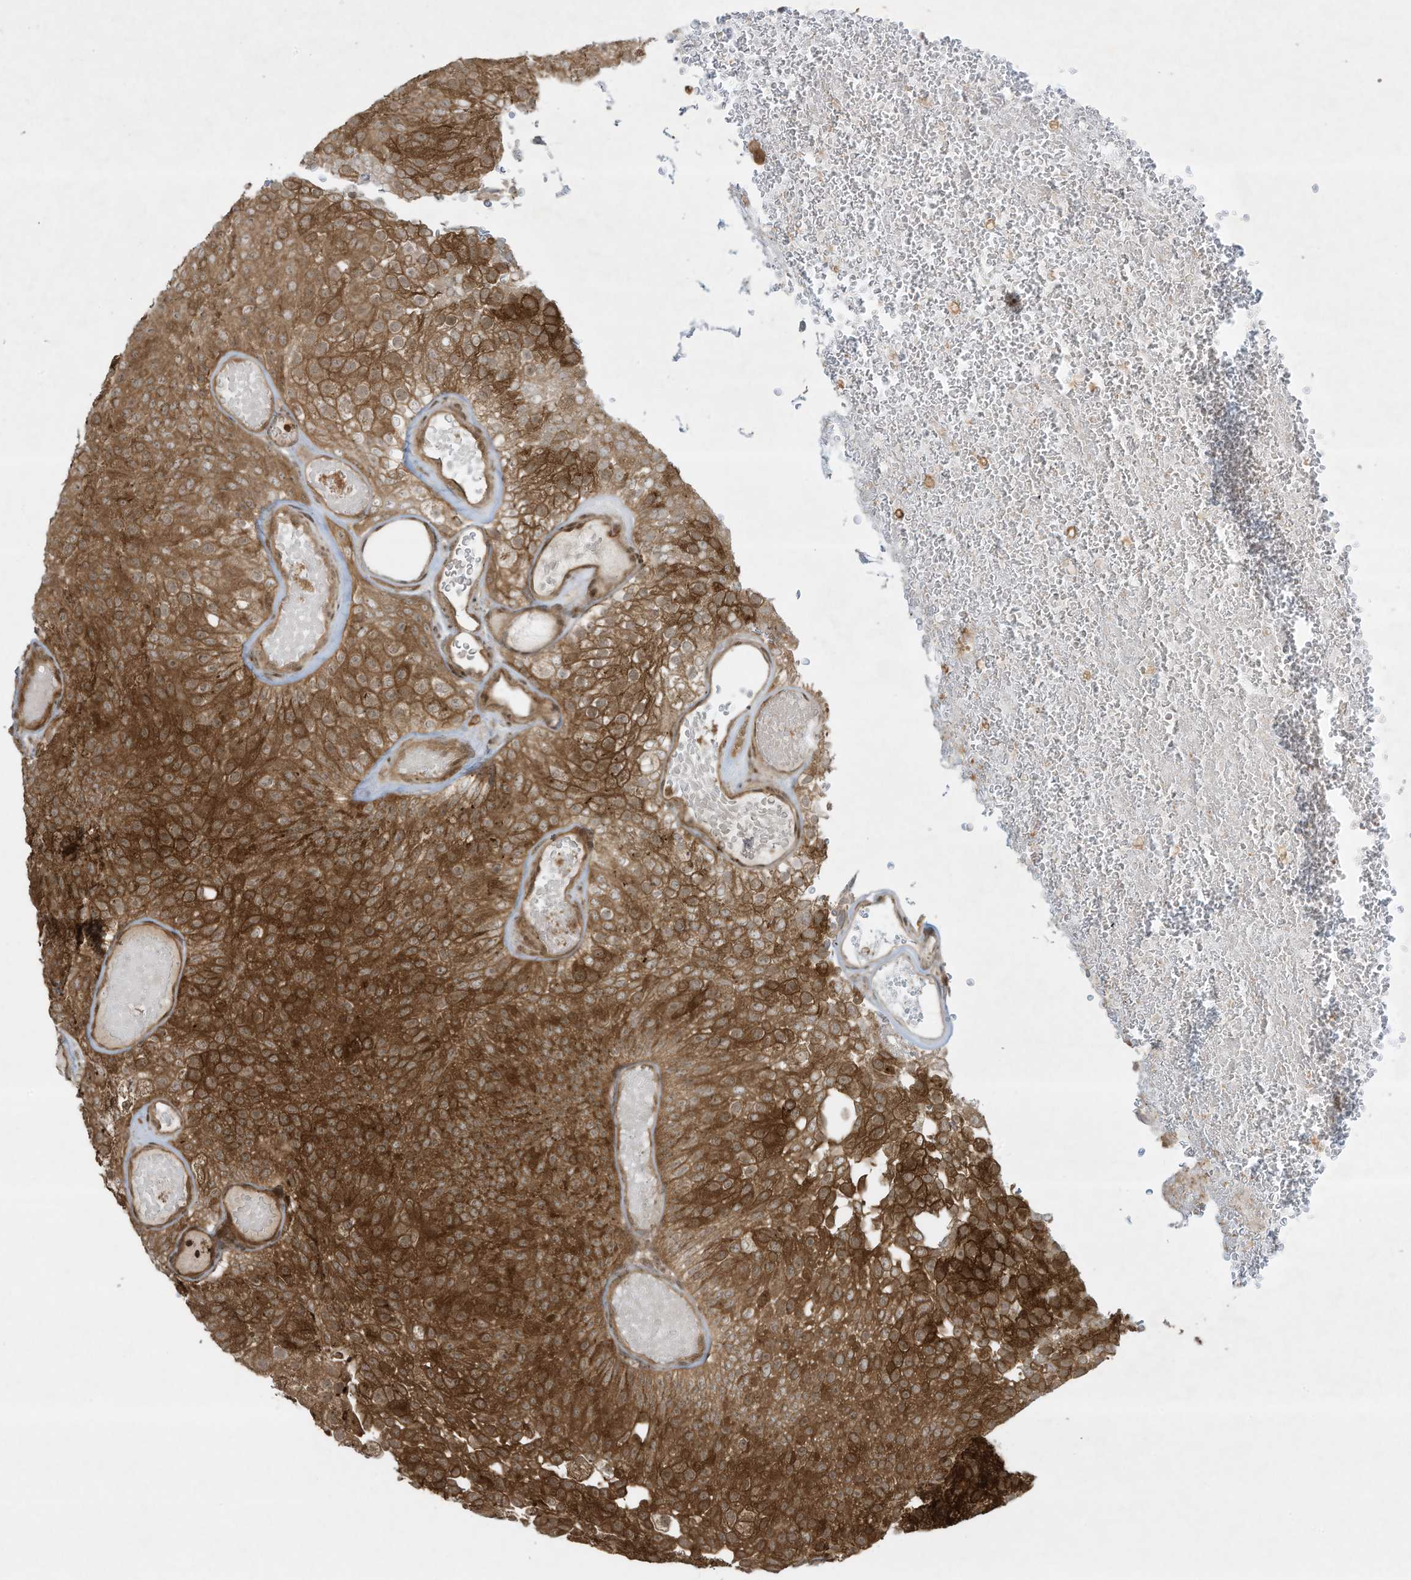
{"staining": {"intensity": "strong", "quantity": ">75%", "location": "cytoplasmic/membranous"}, "tissue": "urothelial cancer", "cell_type": "Tumor cells", "image_type": "cancer", "snomed": [{"axis": "morphology", "description": "Urothelial carcinoma, Low grade"}, {"axis": "topography", "description": "Urinary bladder"}], "caption": "Immunohistochemistry (IHC) (DAB) staining of low-grade urothelial carcinoma shows strong cytoplasmic/membranous protein expression in approximately >75% of tumor cells.", "gene": "CERT1", "patient": {"sex": "male", "age": 78}}